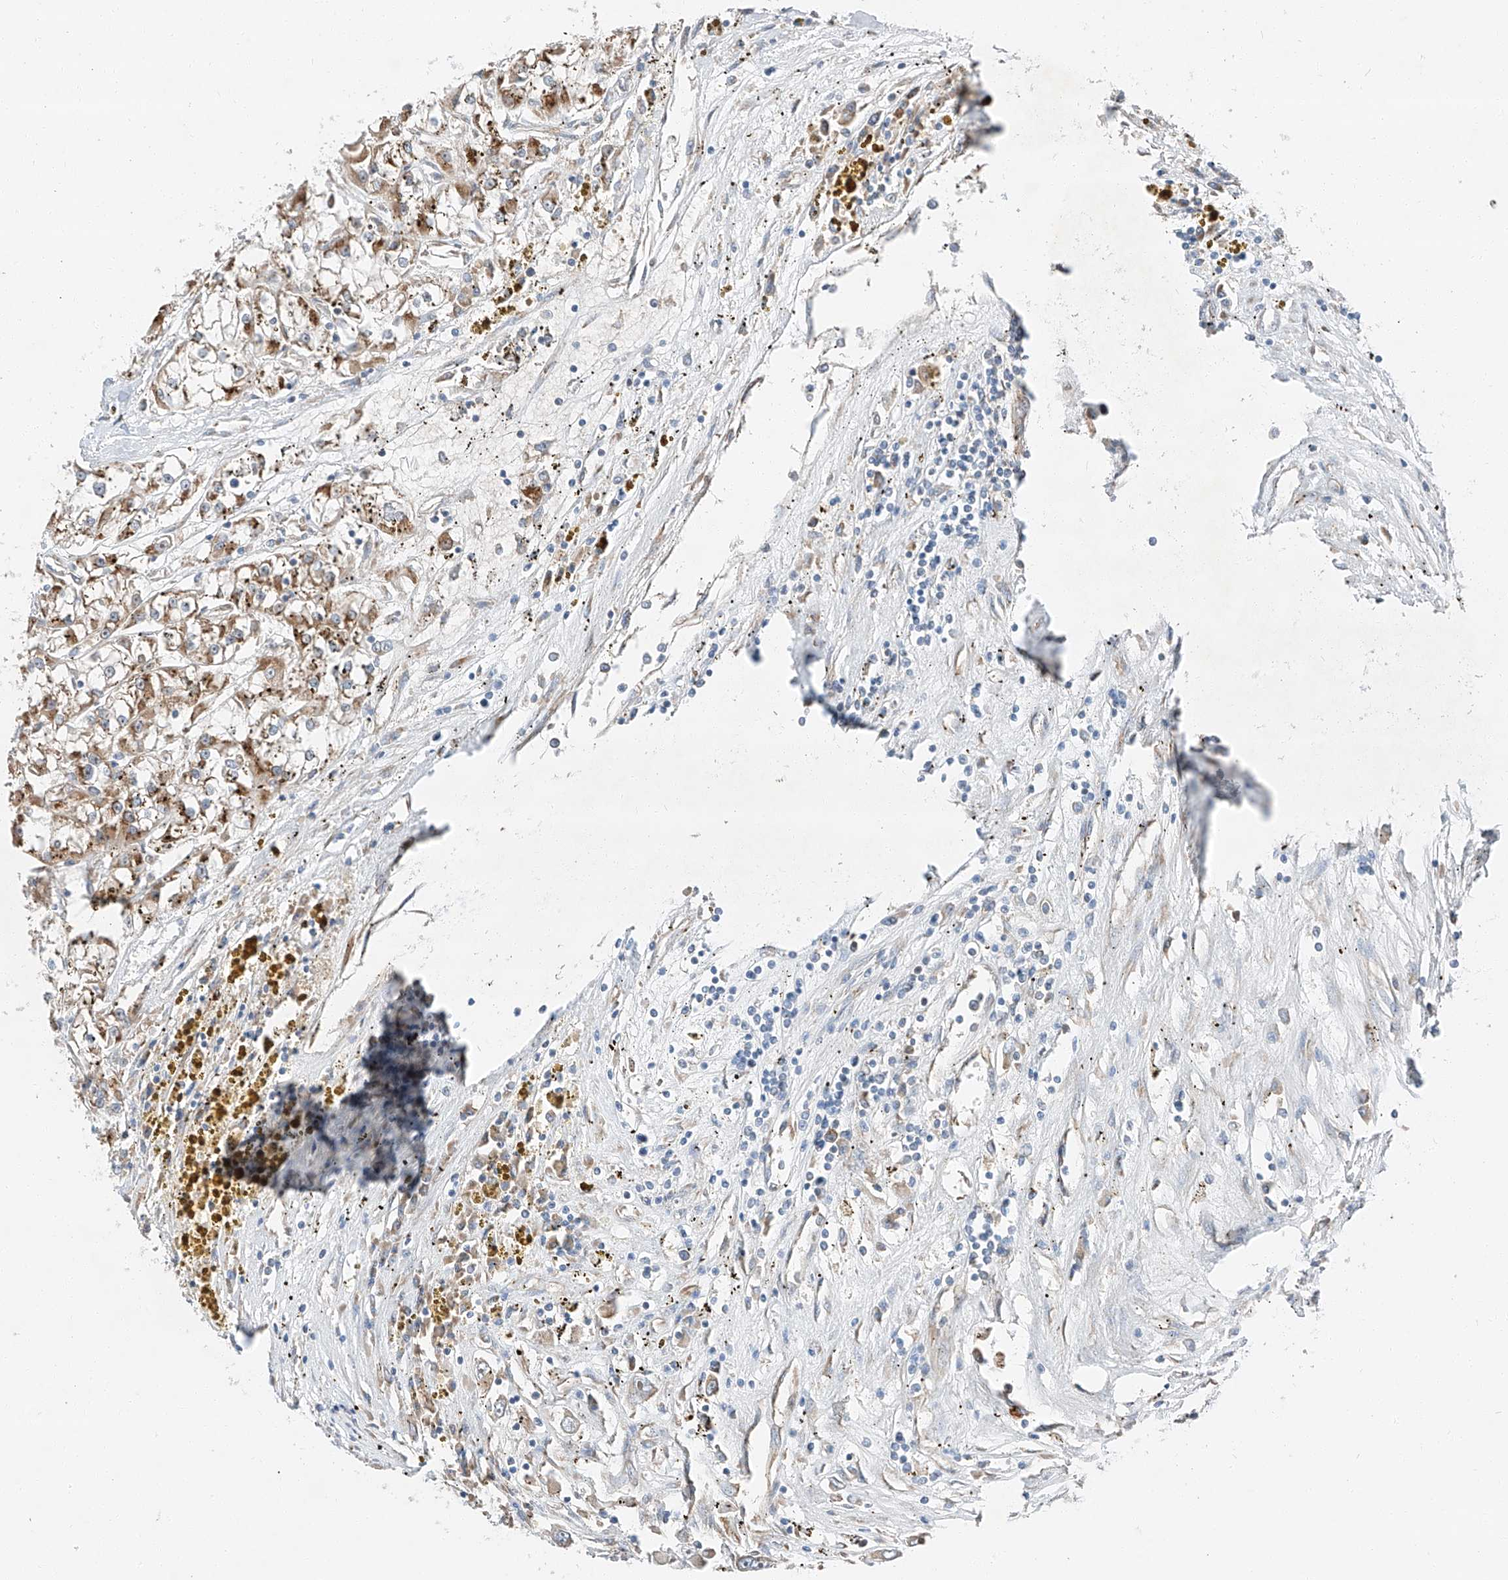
{"staining": {"intensity": "moderate", "quantity": ">75%", "location": "cytoplasmic/membranous"}, "tissue": "renal cancer", "cell_type": "Tumor cells", "image_type": "cancer", "snomed": [{"axis": "morphology", "description": "Adenocarcinoma, NOS"}, {"axis": "topography", "description": "Kidney"}], "caption": "Moderate cytoplasmic/membranous expression for a protein is appreciated in approximately >75% of tumor cells of adenocarcinoma (renal) using immunohistochemistry.", "gene": "ZC3H15", "patient": {"sex": "female", "age": 52}}